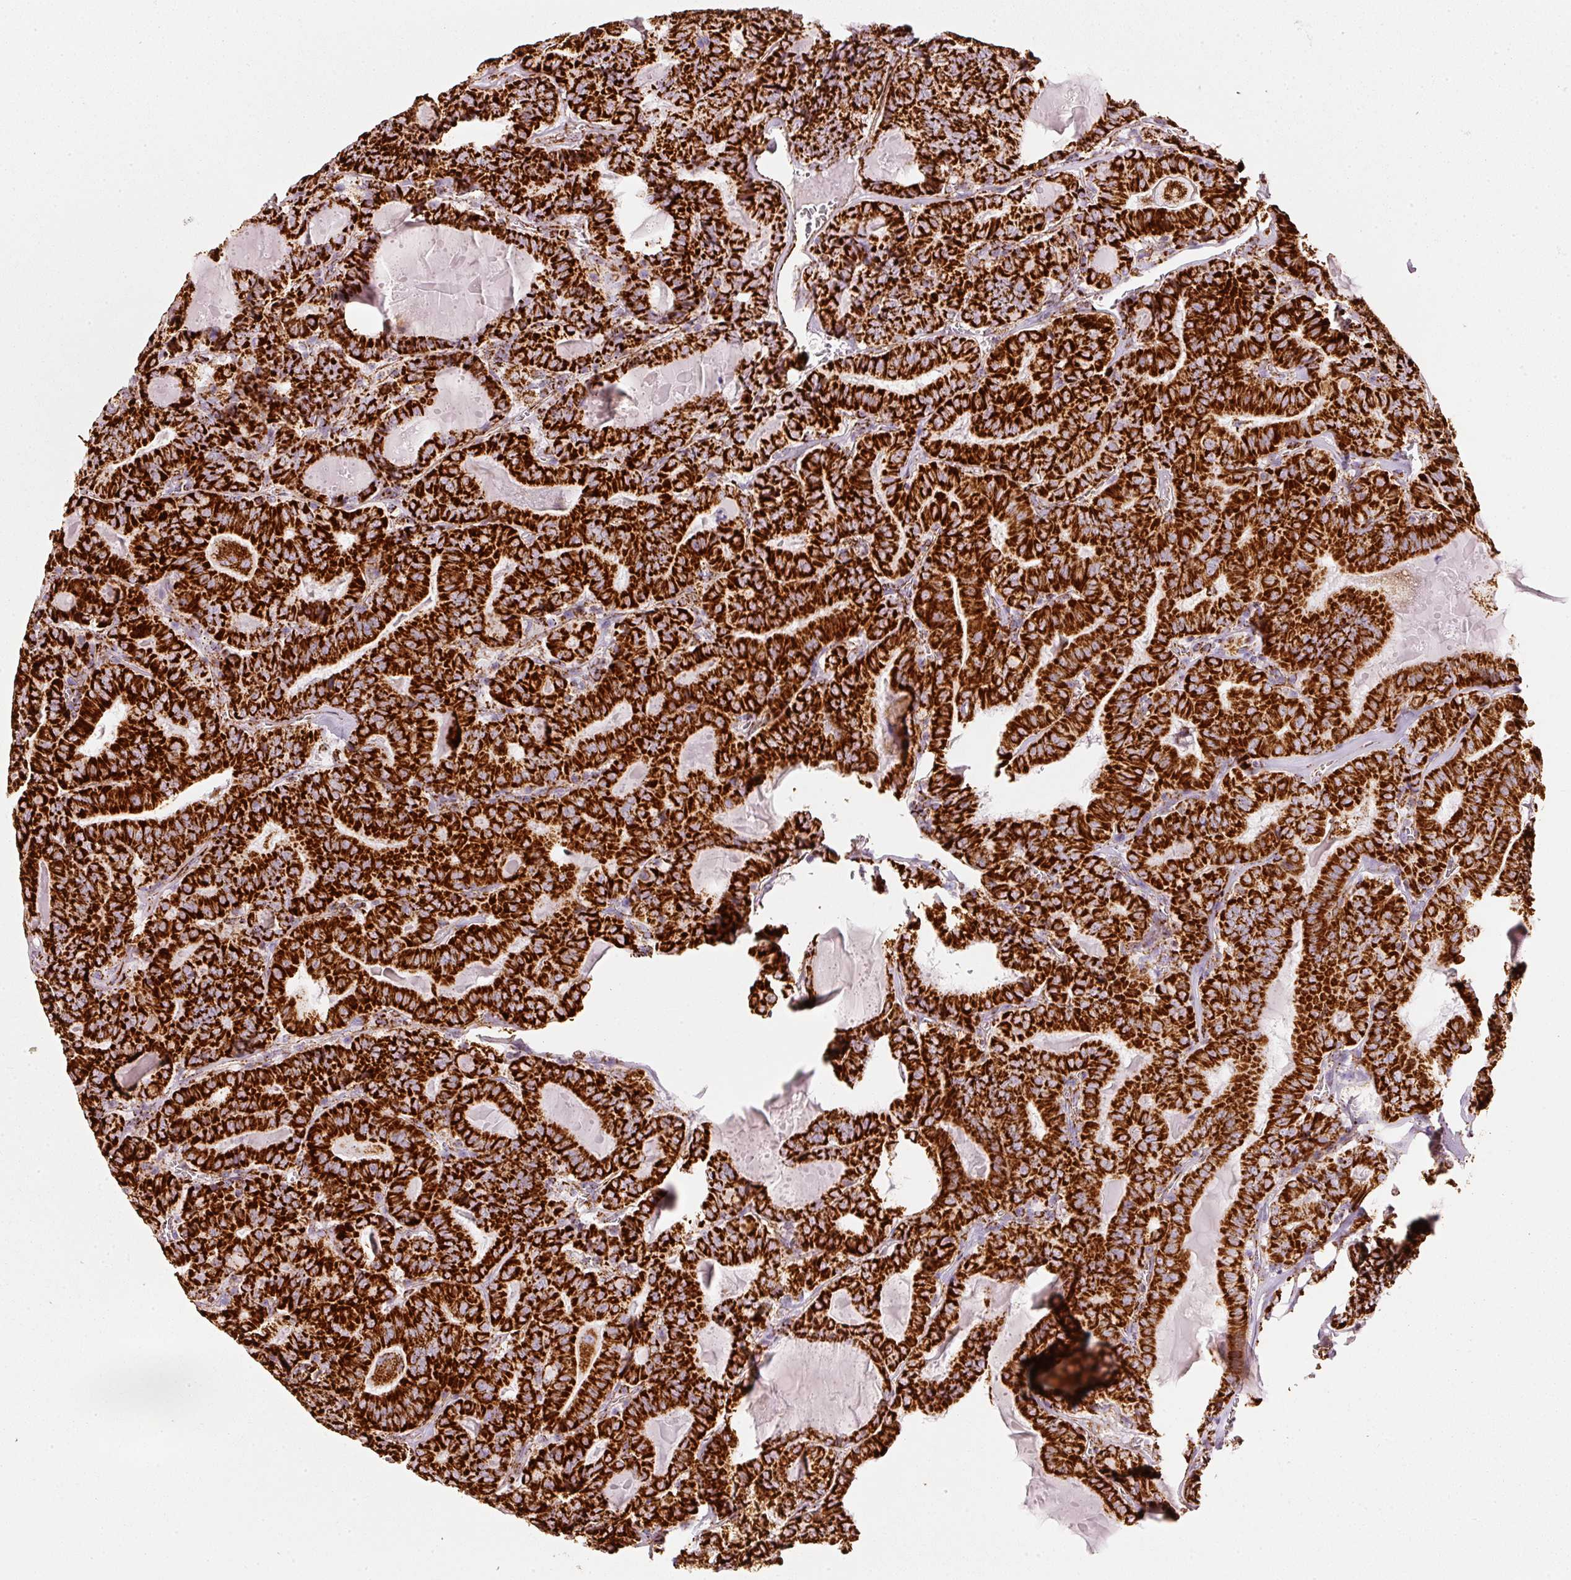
{"staining": {"intensity": "strong", "quantity": ">75%", "location": "cytoplasmic/membranous"}, "tissue": "thyroid cancer", "cell_type": "Tumor cells", "image_type": "cancer", "snomed": [{"axis": "morphology", "description": "Papillary adenocarcinoma, NOS"}, {"axis": "topography", "description": "Thyroid gland"}], "caption": "Protein expression analysis of thyroid cancer (papillary adenocarcinoma) displays strong cytoplasmic/membranous expression in about >75% of tumor cells.", "gene": "MT-CO2", "patient": {"sex": "female", "age": 72}}